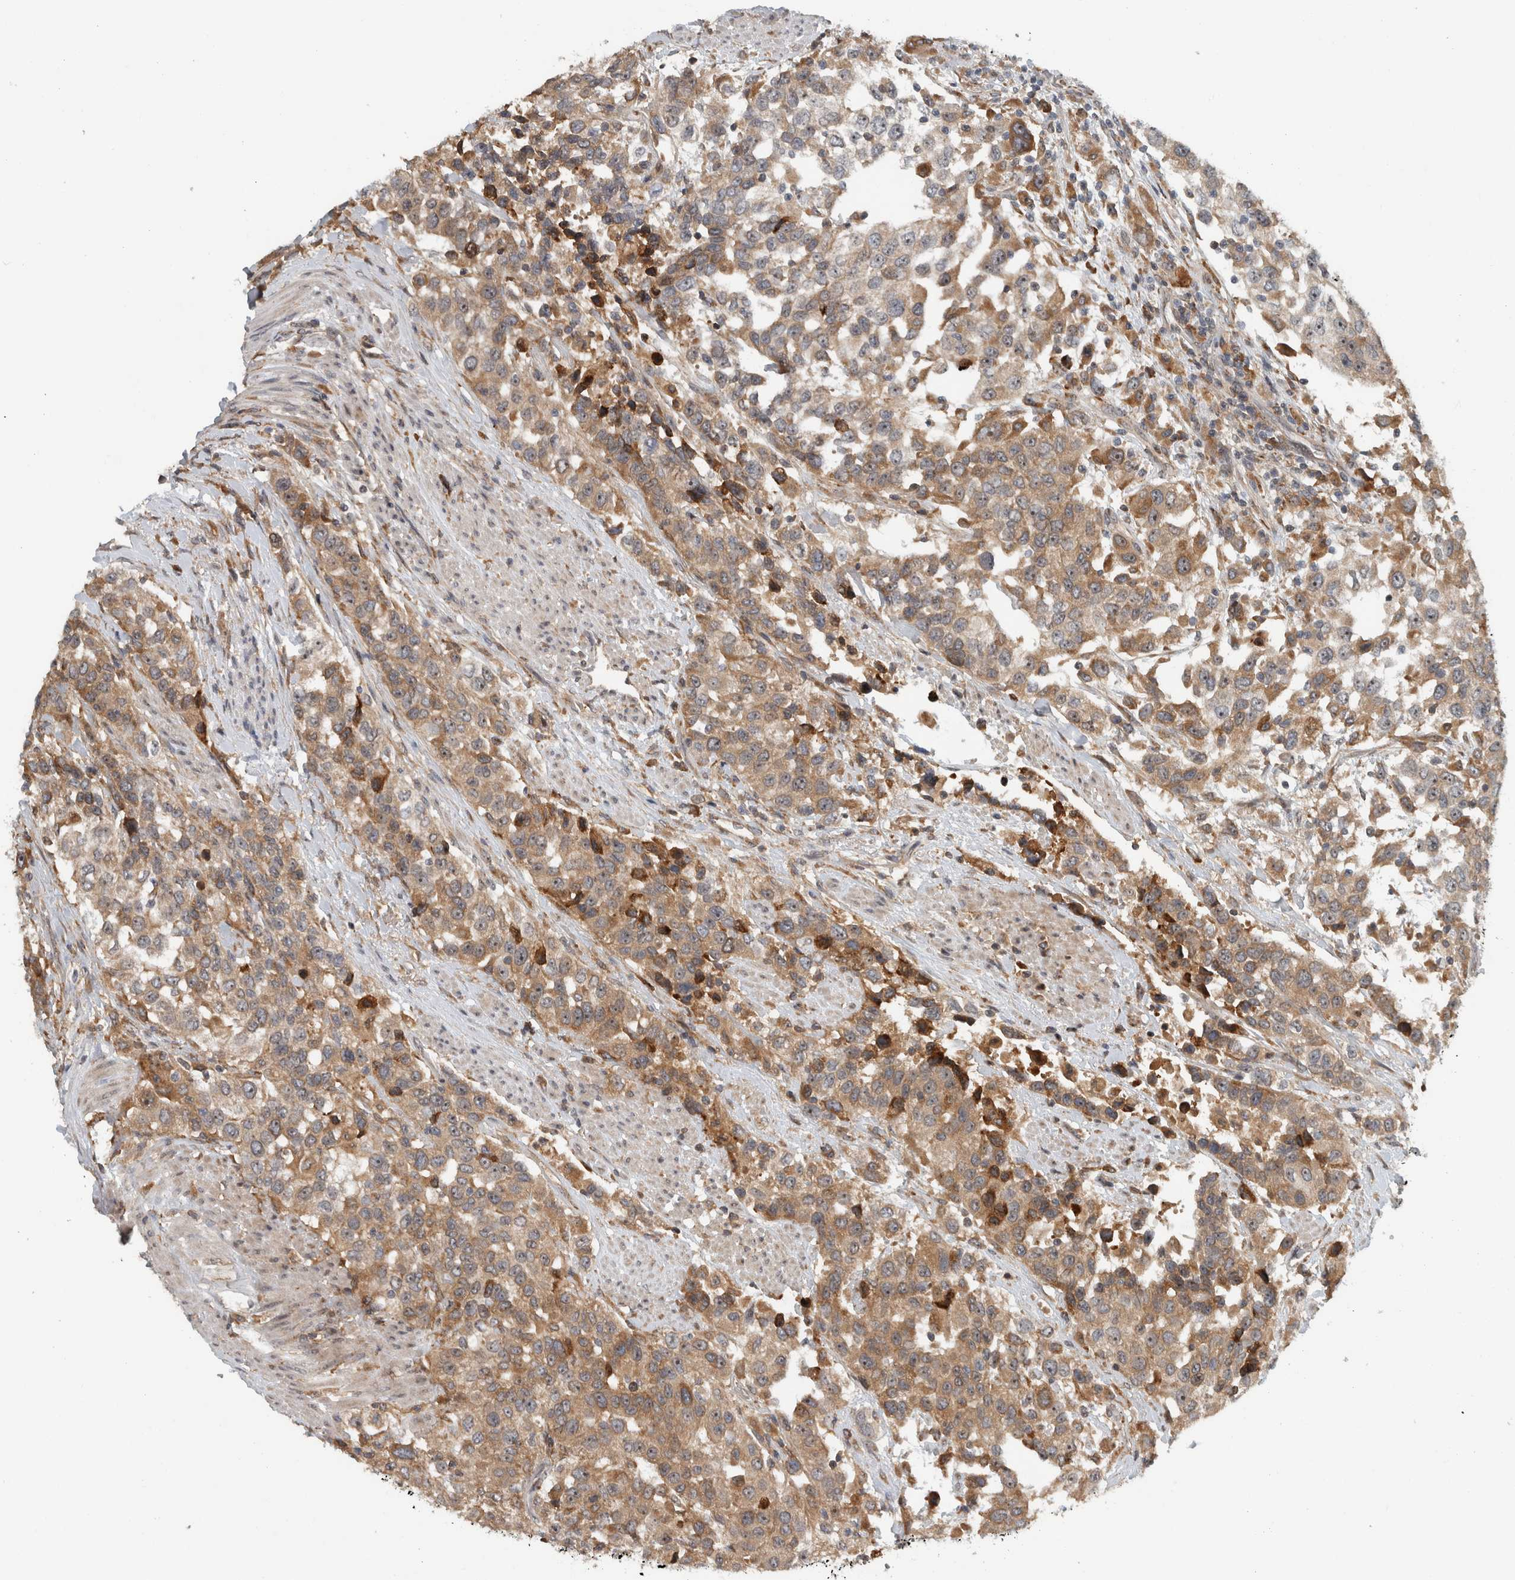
{"staining": {"intensity": "moderate", "quantity": ">75%", "location": "cytoplasmic/membranous"}, "tissue": "urothelial cancer", "cell_type": "Tumor cells", "image_type": "cancer", "snomed": [{"axis": "morphology", "description": "Urothelial carcinoma, High grade"}, {"axis": "topography", "description": "Urinary bladder"}], "caption": "Urothelial carcinoma (high-grade) was stained to show a protein in brown. There is medium levels of moderate cytoplasmic/membranous expression in about >75% of tumor cells.", "gene": "GPR137B", "patient": {"sex": "female", "age": 80}}